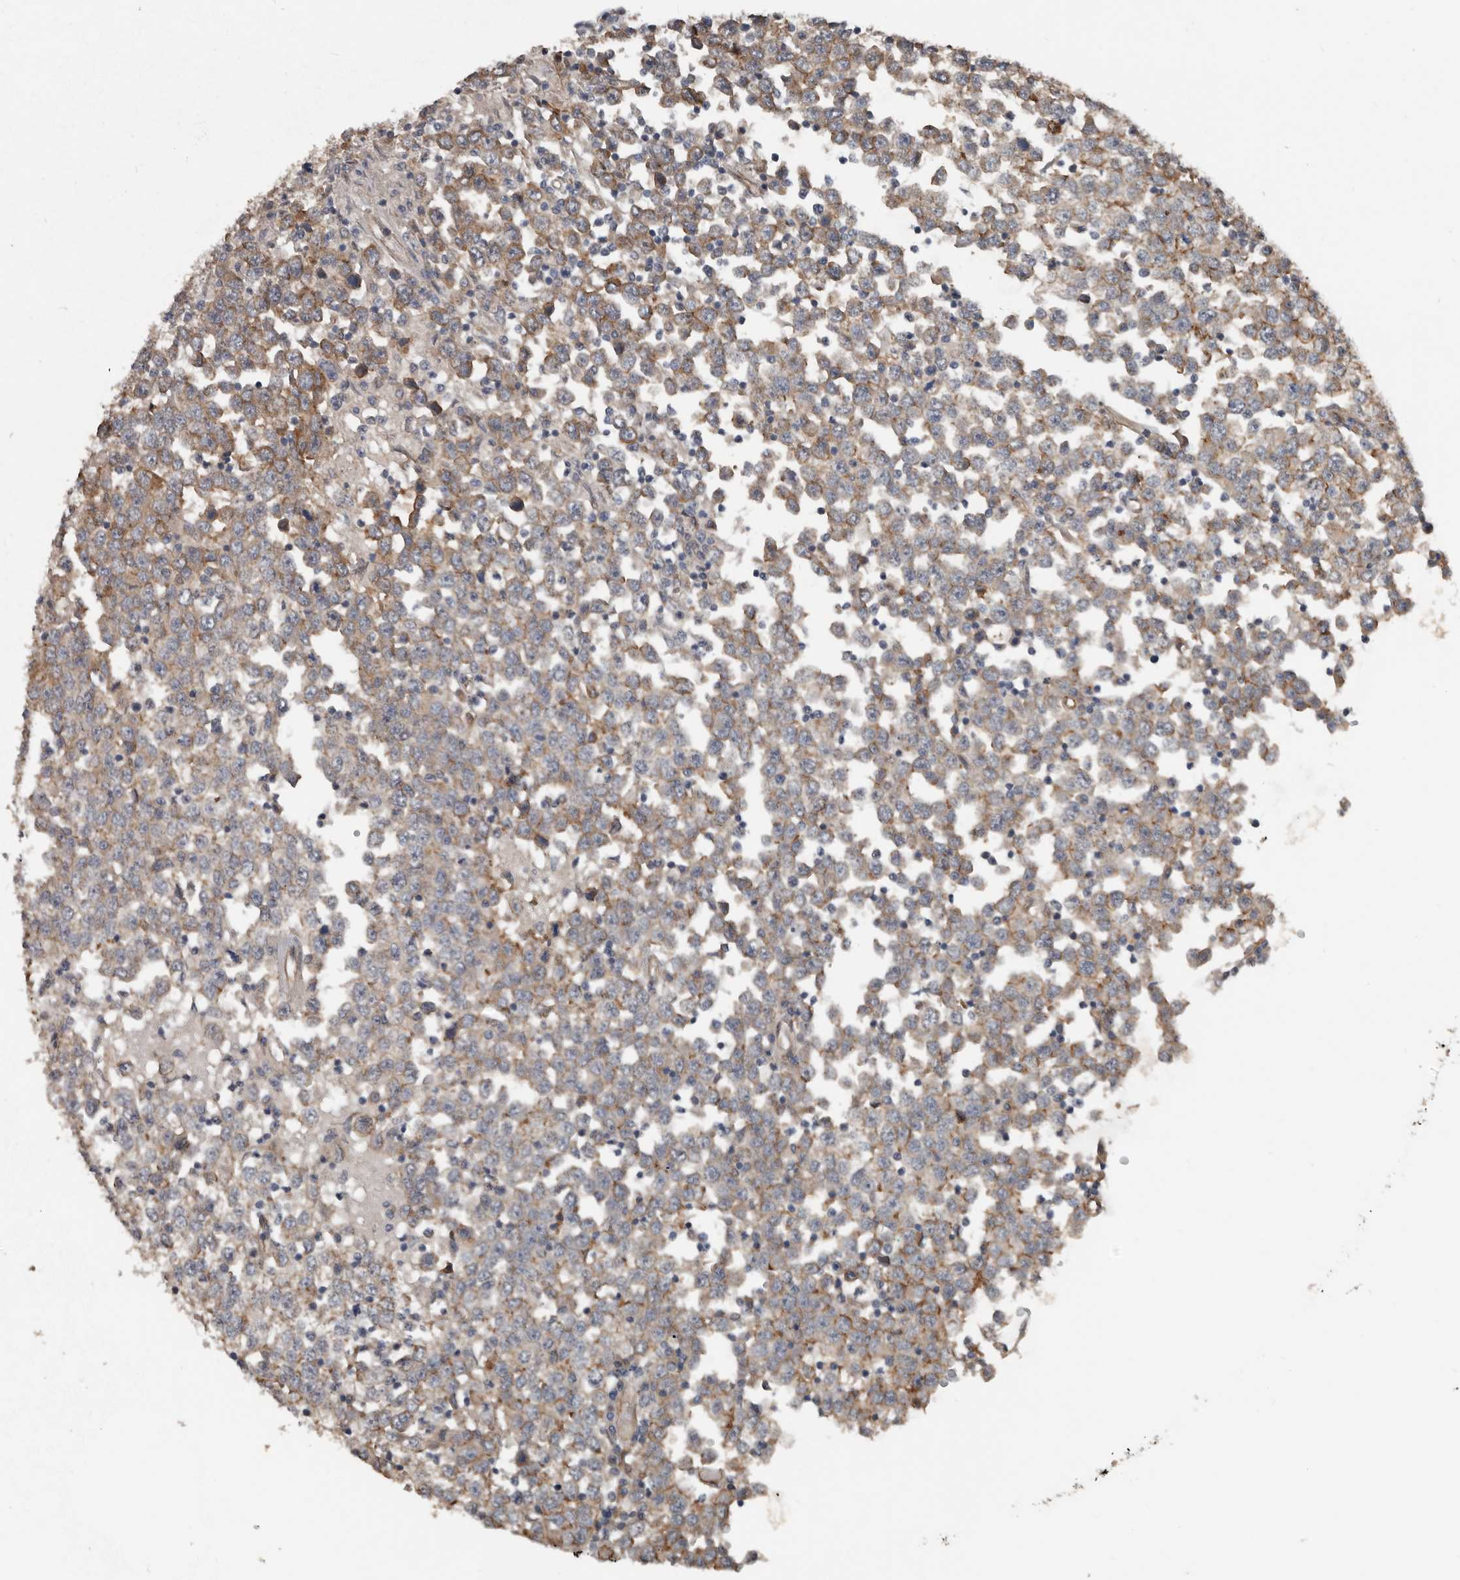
{"staining": {"intensity": "moderate", "quantity": "25%-75%", "location": "cytoplasmic/membranous"}, "tissue": "testis cancer", "cell_type": "Tumor cells", "image_type": "cancer", "snomed": [{"axis": "morphology", "description": "Seminoma, NOS"}, {"axis": "topography", "description": "Testis"}], "caption": "Testis cancer was stained to show a protein in brown. There is medium levels of moderate cytoplasmic/membranous positivity in approximately 25%-75% of tumor cells.", "gene": "YOD1", "patient": {"sex": "male", "age": 65}}